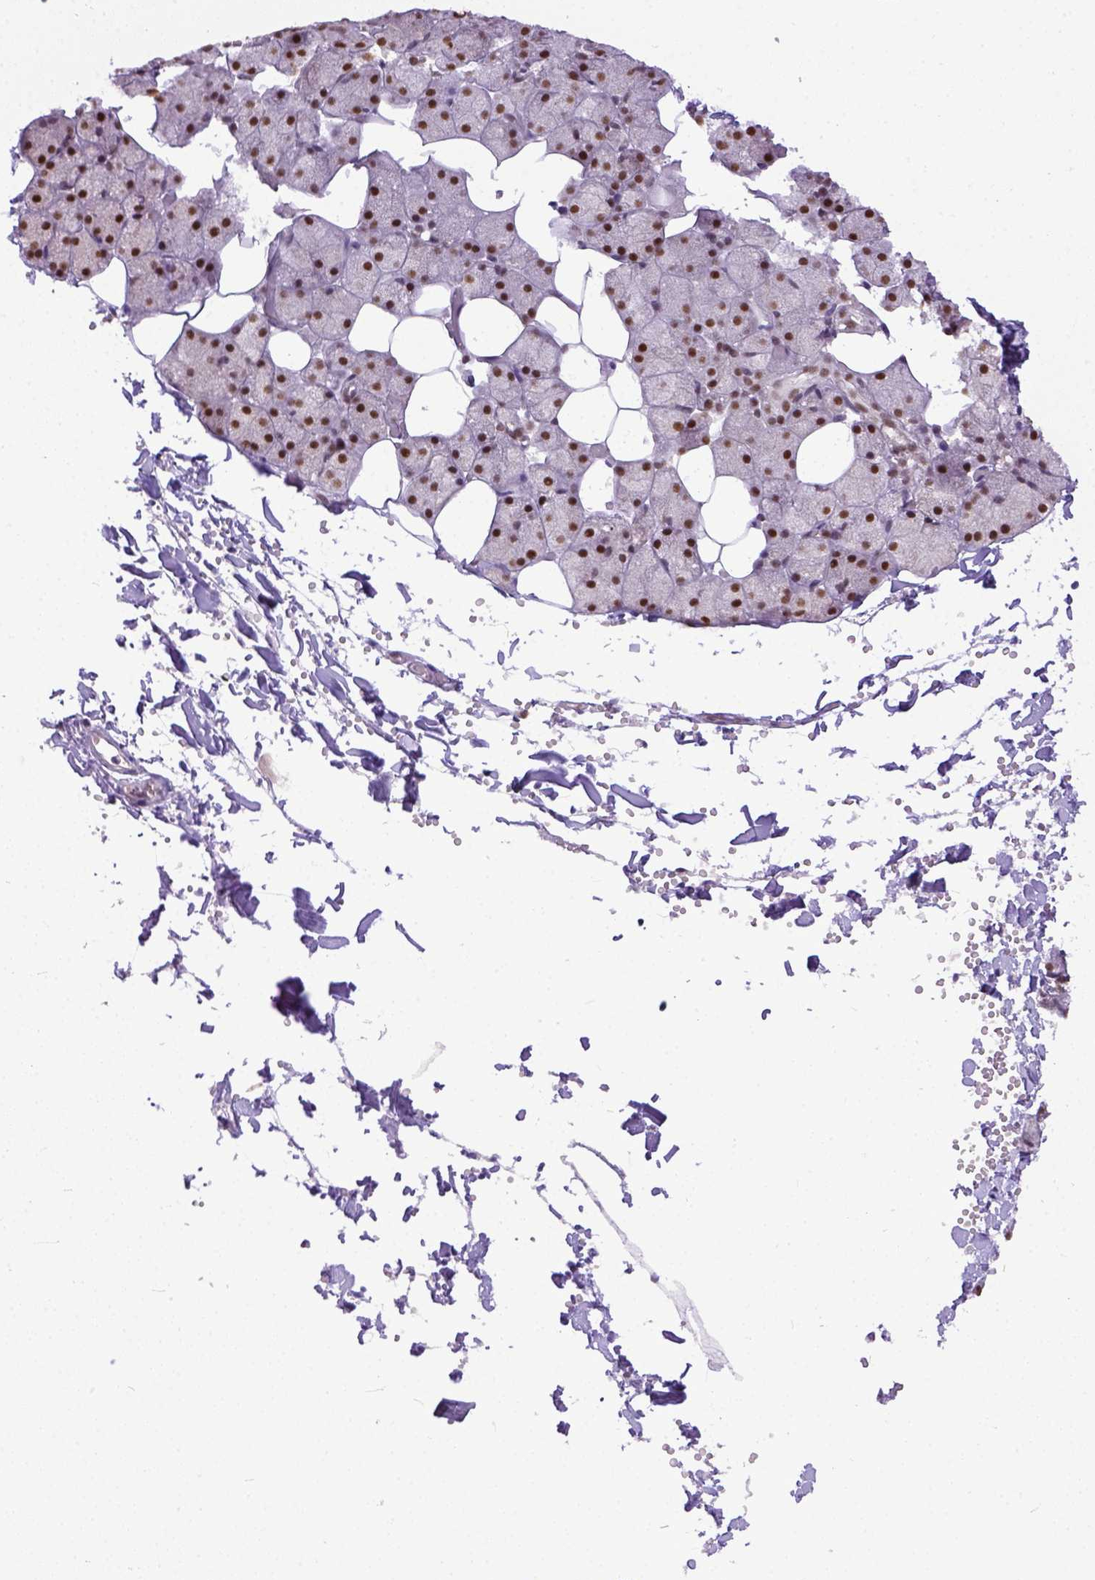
{"staining": {"intensity": "strong", "quantity": ">75%", "location": "nuclear"}, "tissue": "salivary gland", "cell_type": "Glandular cells", "image_type": "normal", "snomed": [{"axis": "morphology", "description": "Normal tissue, NOS"}, {"axis": "topography", "description": "Salivary gland"}], "caption": "Glandular cells show high levels of strong nuclear positivity in approximately >75% of cells in normal salivary gland.", "gene": "ERCC1", "patient": {"sex": "male", "age": 38}}